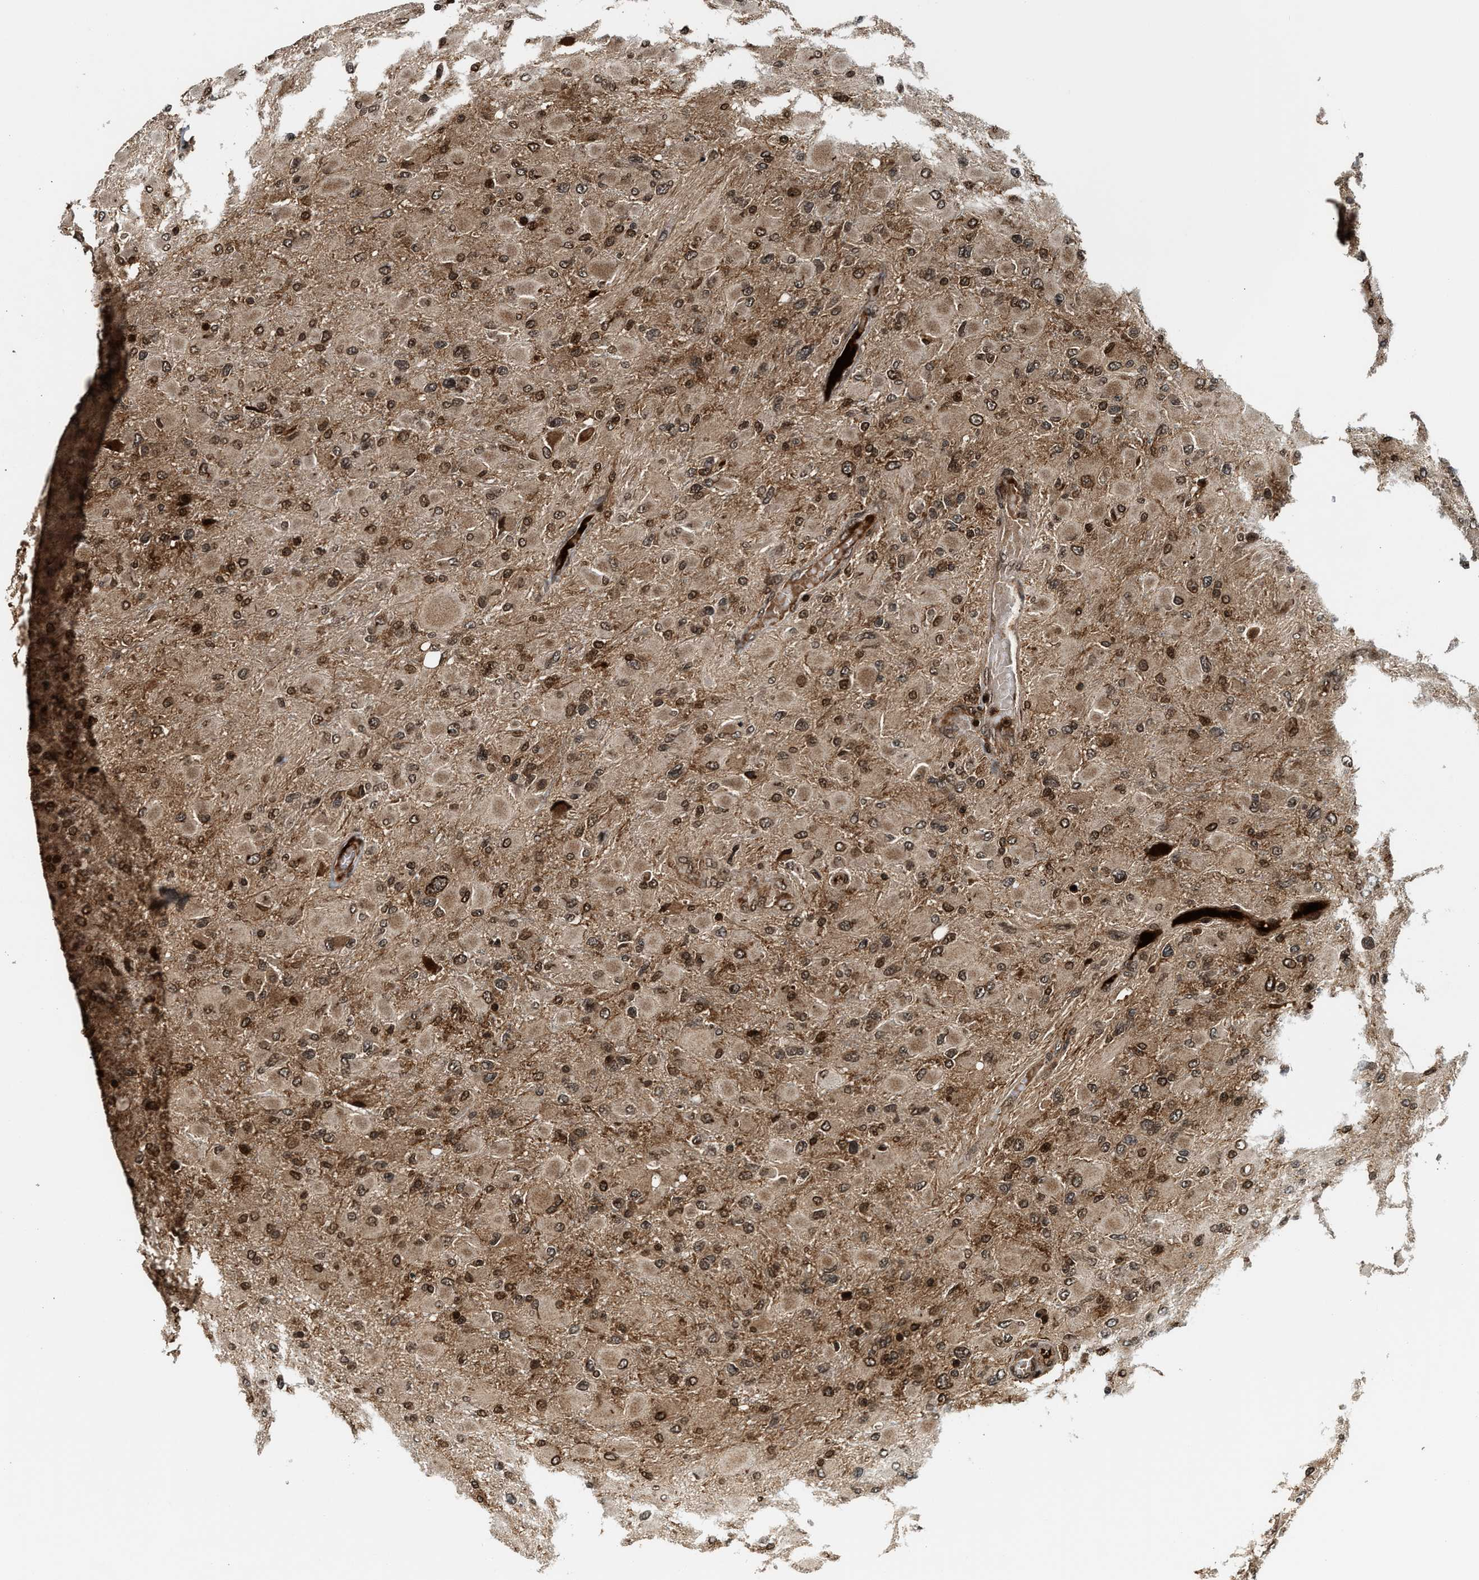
{"staining": {"intensity": "moderate", "quantity": ">75%", "location": "nuclear"}, "tissue": "glioma", "cell_type": "Tumor cells", "image_type": "cancer", "snomed": [{"axis": "morphology", "description": "Glioma, malignant, High grade"}, {"axis": "topography", "description": "Cerebral cortex"}], "caption": "This micrograph demonstrates IHC staining of human malignant glioma (high-grade), with medium moderate nuclear staining in approximately >75% of tumor cells.", "gene": "MDM2", "patient": {"sex": "female", "age": 36}}